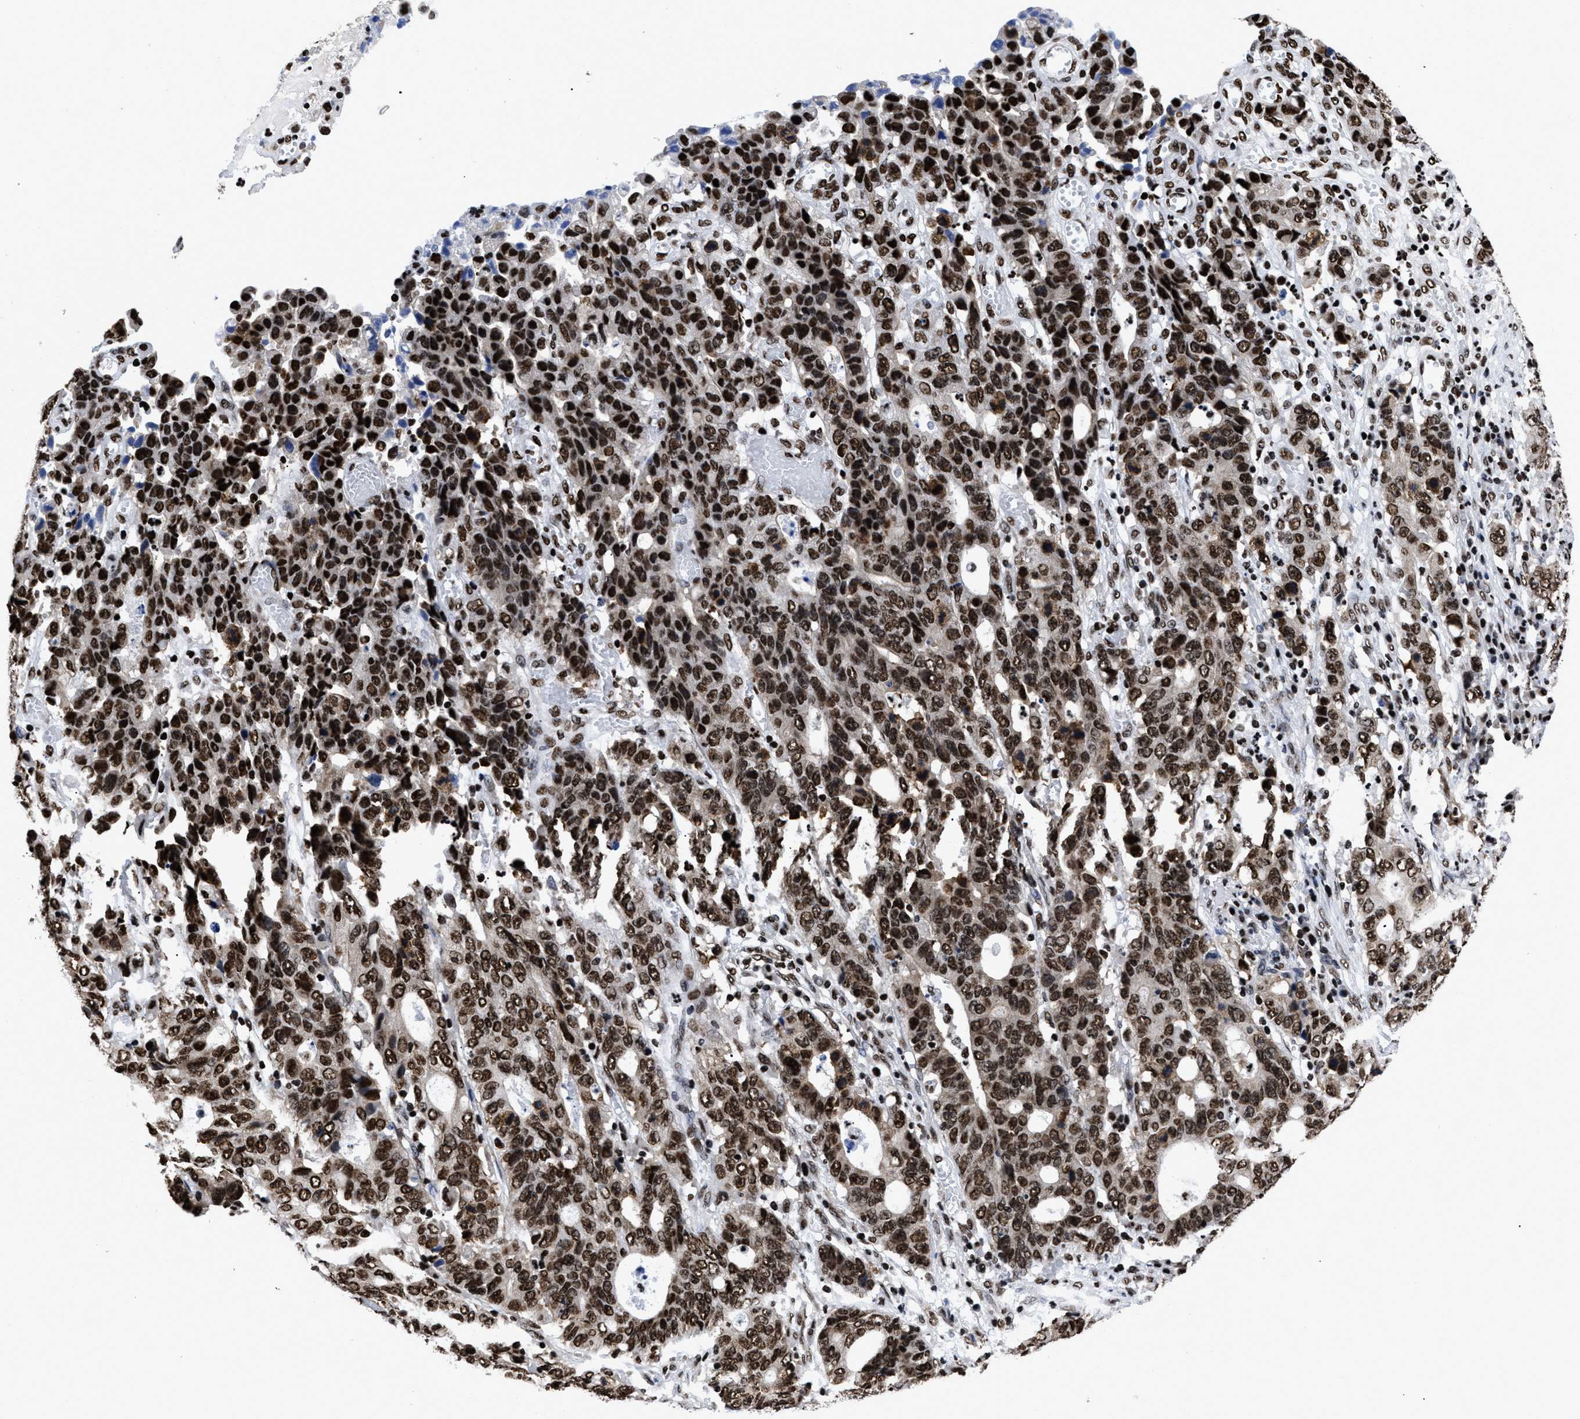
{"staining": {"intensity": "strong", "quantity": ">75%", "location": "cytoplasmic/membranous,nuclear"}, "tissue": "stomach cancer", "cell_type": "Tumor cells", "image_type": "cancer", "snomed": [{"axis": "morphology", "description": "Adenocarcinoma, NOS"}, {"axis": "topography", "description": "Stomach, upper"}], "caption": "Strong cytoplasmic/membranous and nuclear expression is identified in about >75% of tumor cells in stomach adenocarcinoma. The staining was performed using DAB (3,3'-diaminobenzidine), with brown indicating positive protein expression. Nuclei are stained blue with hematoxylin.", "gene": "CALHM3", "patient": {"sex": "male", "age": 69}}